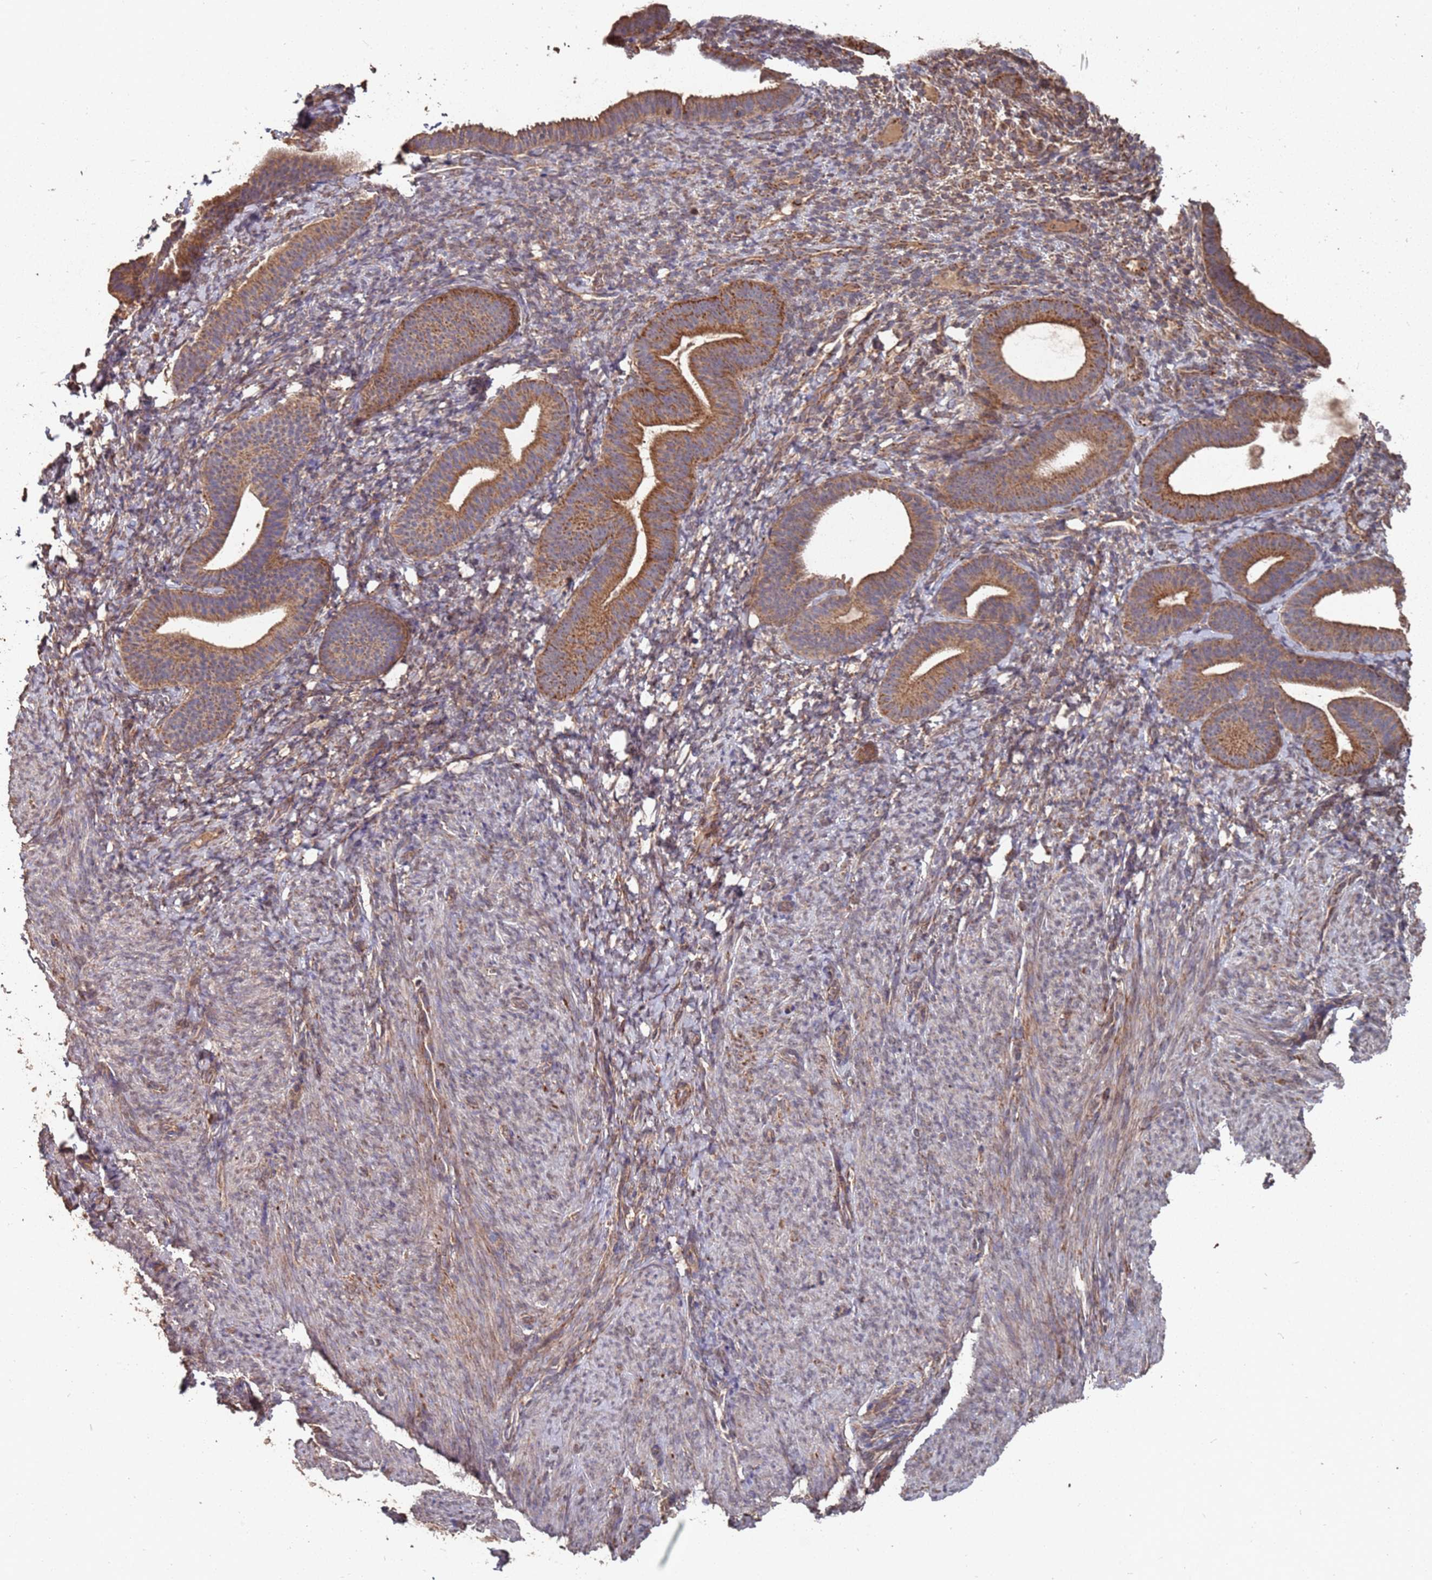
{"staining": {"intensity": "weak", "quantity": ">75%", "location": "cytoplasmic/membranous"}, "tissue": "endometrium", "cell_type": "Cells in endometrial stroma", "image_type": "normal", "snomed": [{"axis": "morphology", "description": "Normal tissue, NOS"}, {"axis": "topography", "description": "Endometrium"}], "caption": "A low amount of weak cytoplasmic/membranous expression is present in approximately >75% of cells in endometrial stroma in benign endometrium.", "gene": "PRORP", "patient": {"sex": "female", "age": 65}}